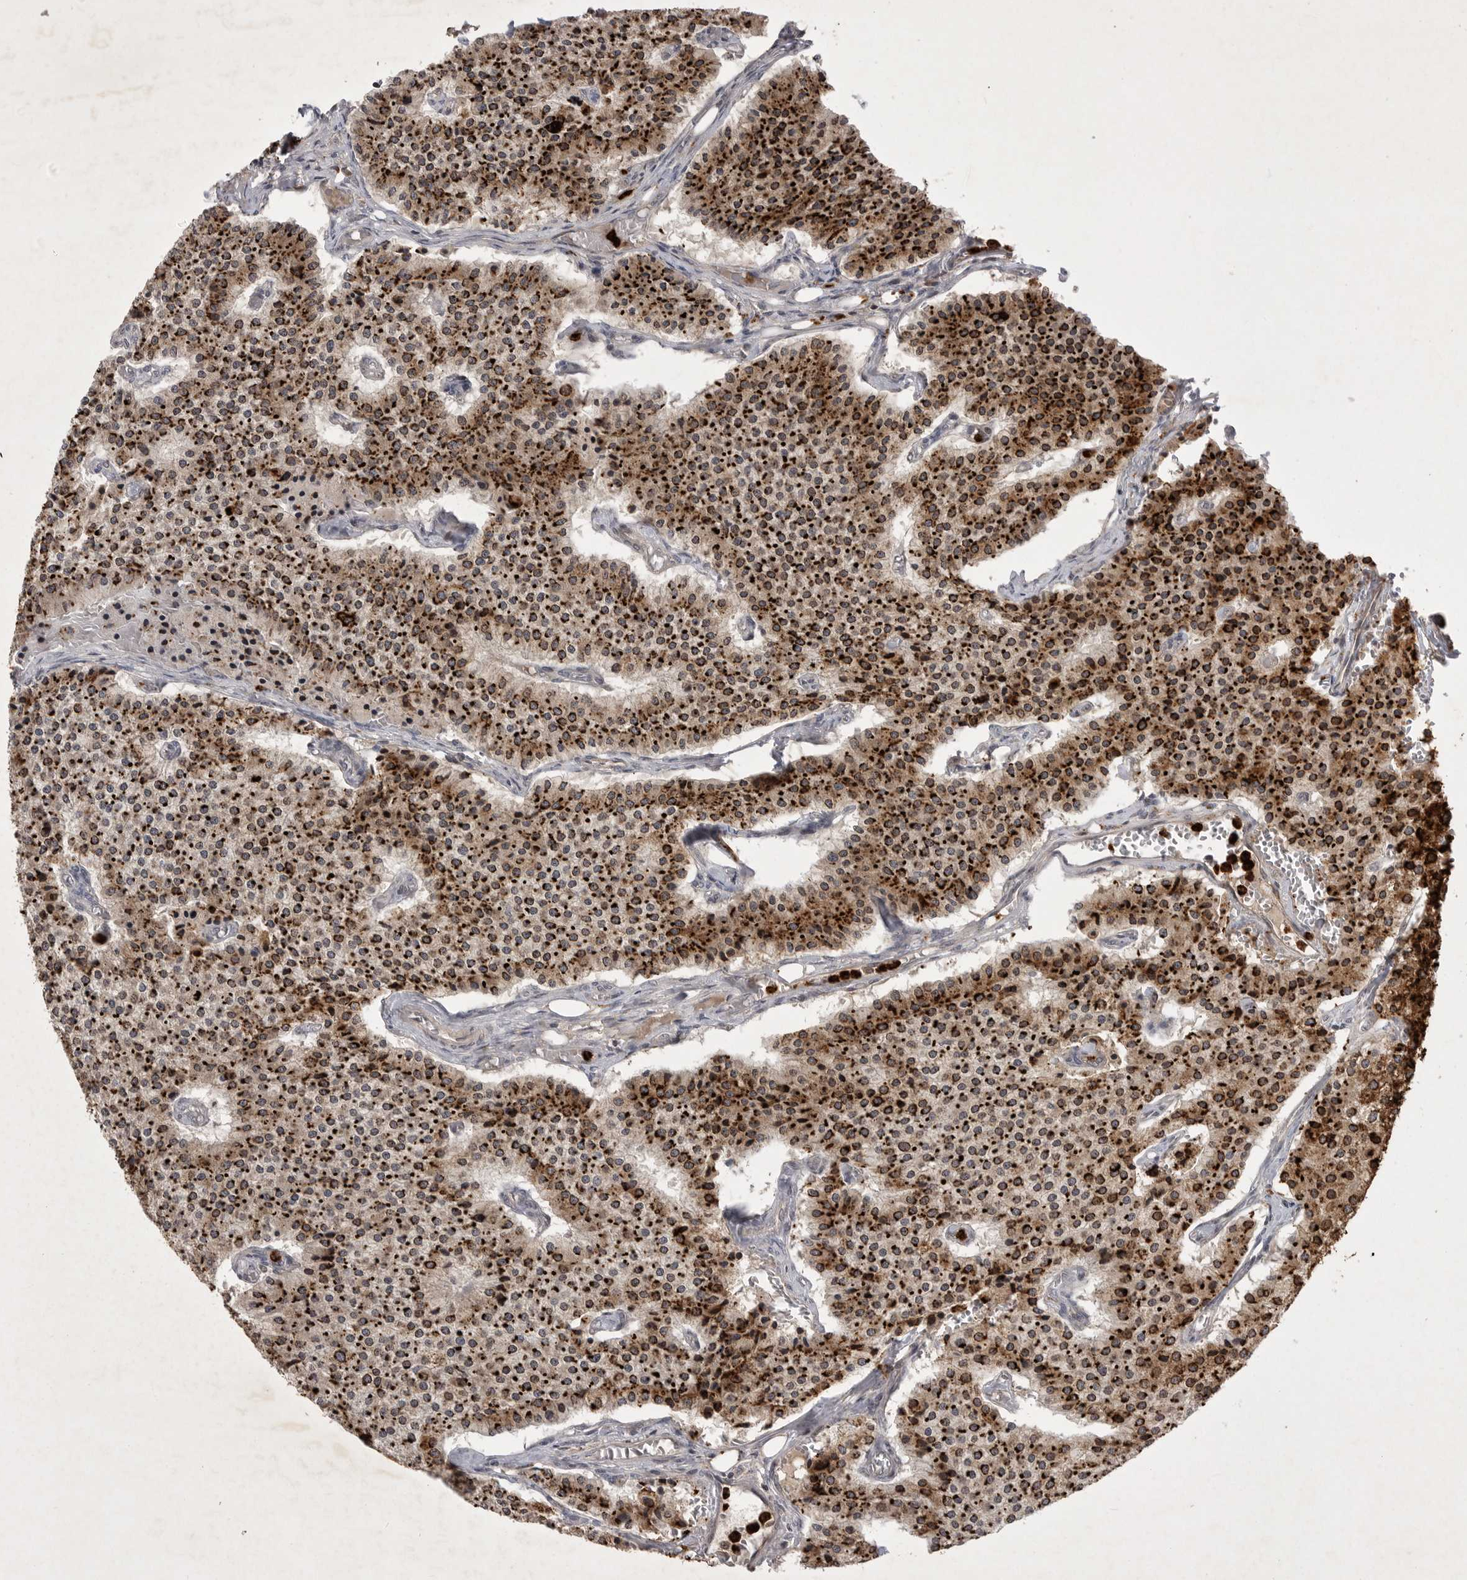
{"staining": {"intensity": "strong", "quantity": ">75%", "location": "cytoplasmic/membranous"}, "tissue": "carcinoid", "cell_type": "Tumor cells", "image_type": "cancer", "snomed": [{"axis": "morphology", "description": "Carcinoid, malignant, NOS"}, {"axis": "topography", "description": "Colon"}], "caption": "Protein expression analysis of human carcinoid reveals strong cytoplasmic/membranous expression in about >75% of tumor cells. The staining is performed using DAB (3,3'-diaminobenzidine) brown chromogen to label protein expression. The nuclei are counter-stained blue using hematoxylin.", "gene": "UBE3D", "patient": {"sex": "female", "age": 52}}